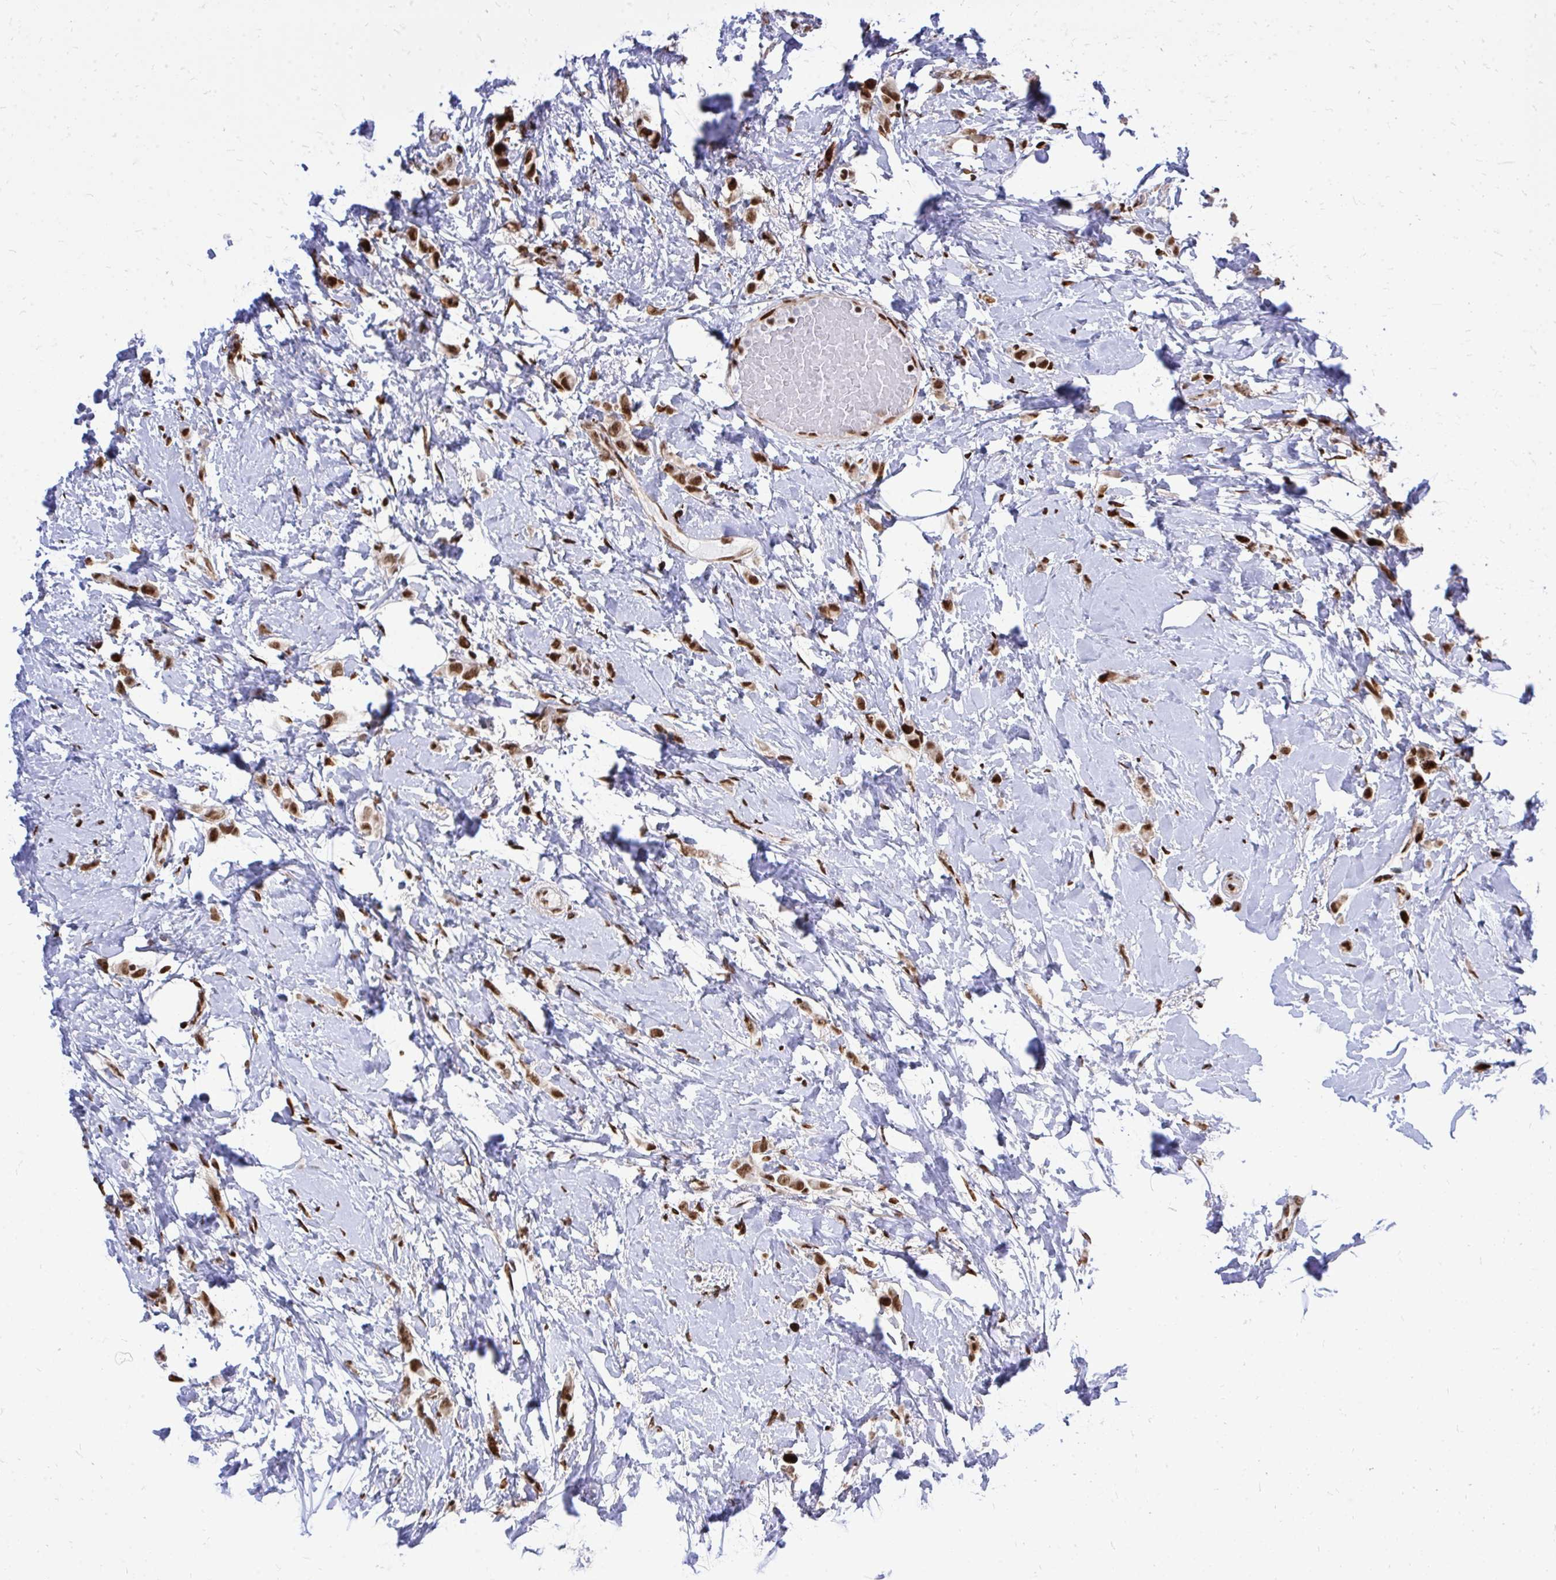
{"staining": {"intensity": "strong", "quantity": ">75%", "location": "nuclear"}, "tissue": "breast cancer", "cell_type": "Tumor cells", "image_type": "cancer", "snomed": [{"axis": "morphology", "description": "Lobular carcinoma"}, {"axis": "topography", "description": "Breast"}], "caption": "Tumor cells show high levels of strong nuclear expression in approximately >75% of cells in breast cancer (lobular carcinoma). (brown staining indicates protein expression, while blue staining denotes nuclei).", "gene": "TBL1Y", "patient": {"sex": "female", "age": 66}}